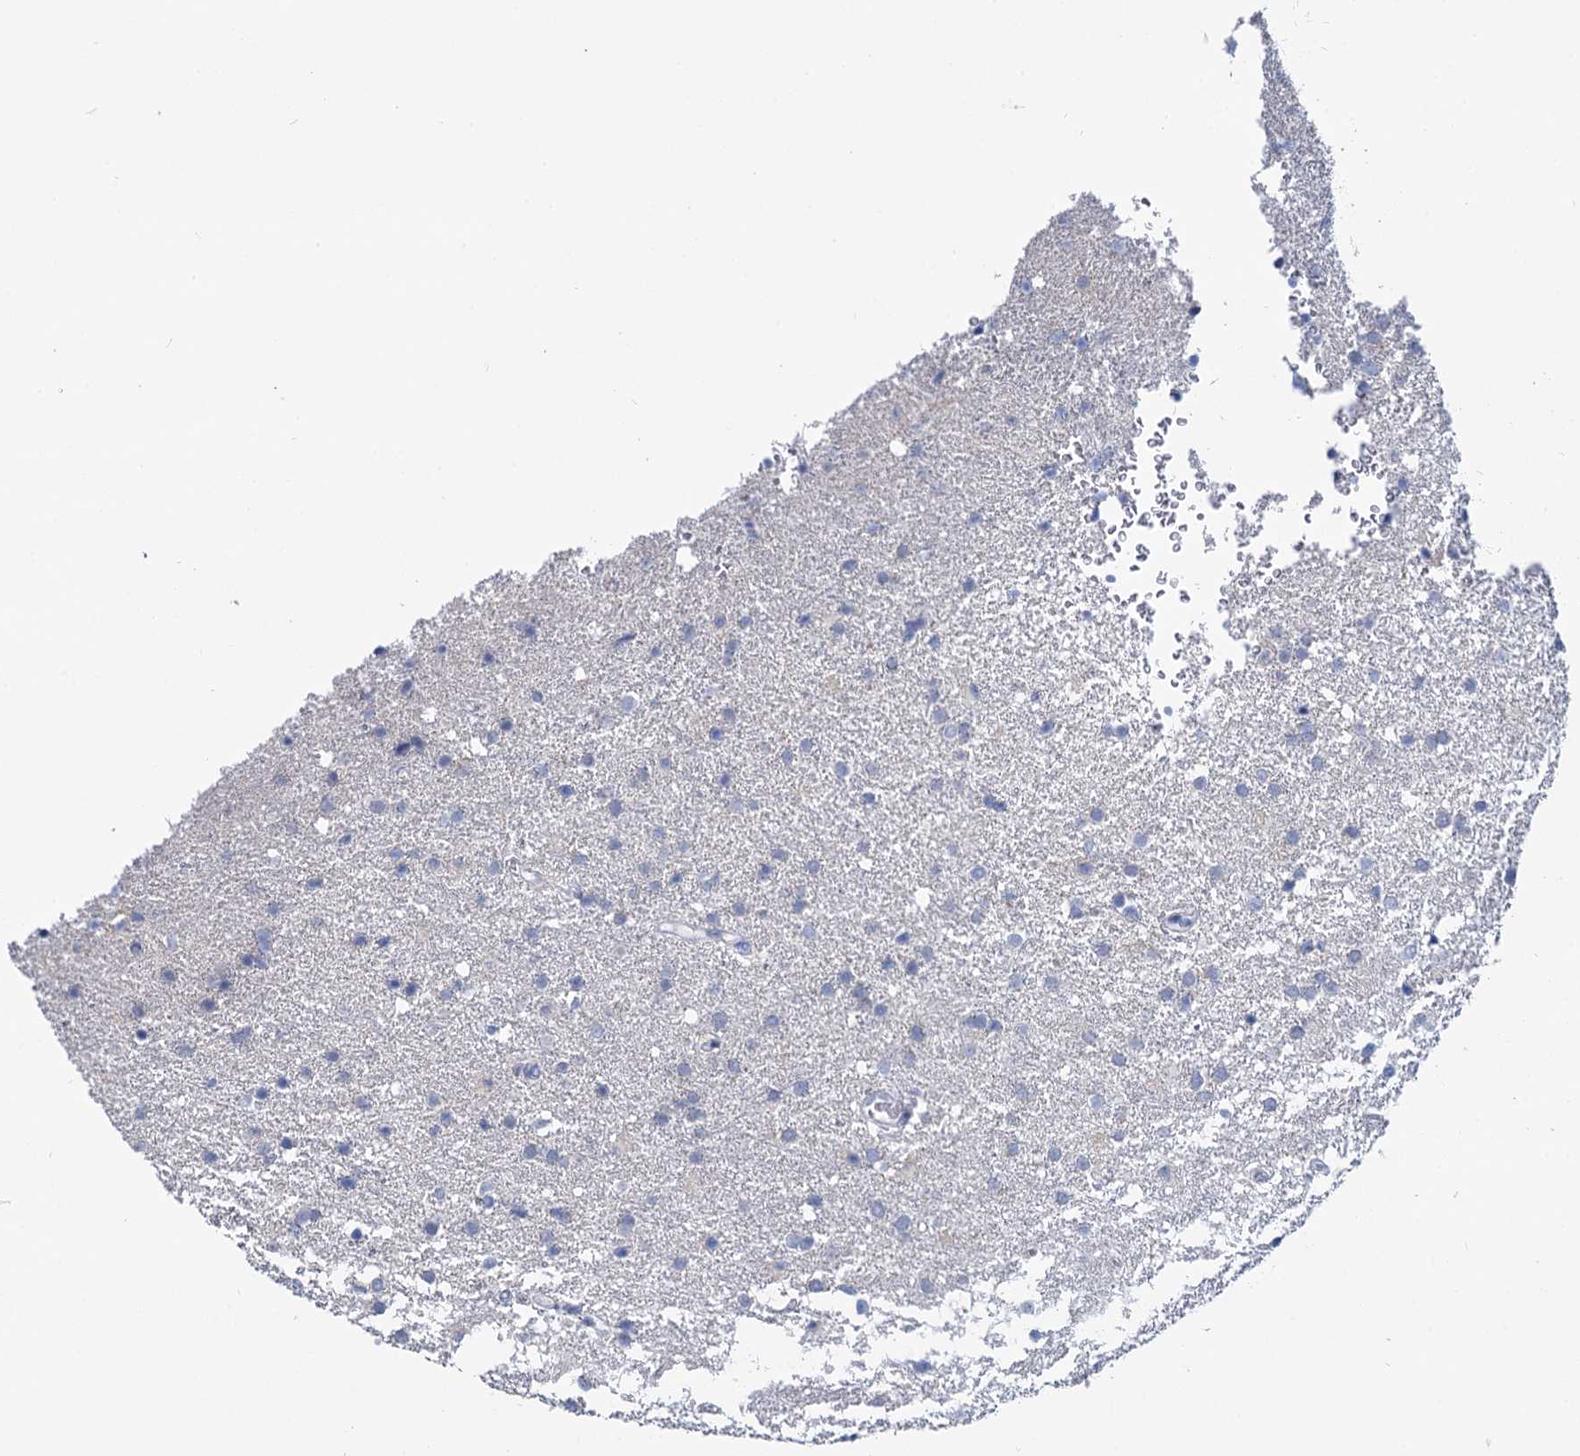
{"staining": {"intensity": "negative", "quantity": "none", "location": "none"}, "tissue": "glioma", "cell_type": "Tumor cells", "image_type": "cancer", "snomed": [{"axis": "morphology", "description": "Glioma, malignant, High grade"}, {"axis": "topography", "description": "Brain"}], "caption": "A micrograph of malignant glioma (high-grade) stained for a protein shows no brown staining in tumor cells.", "gene": "ANKRD42", "patient": {"sex": "male", "age": 72}}